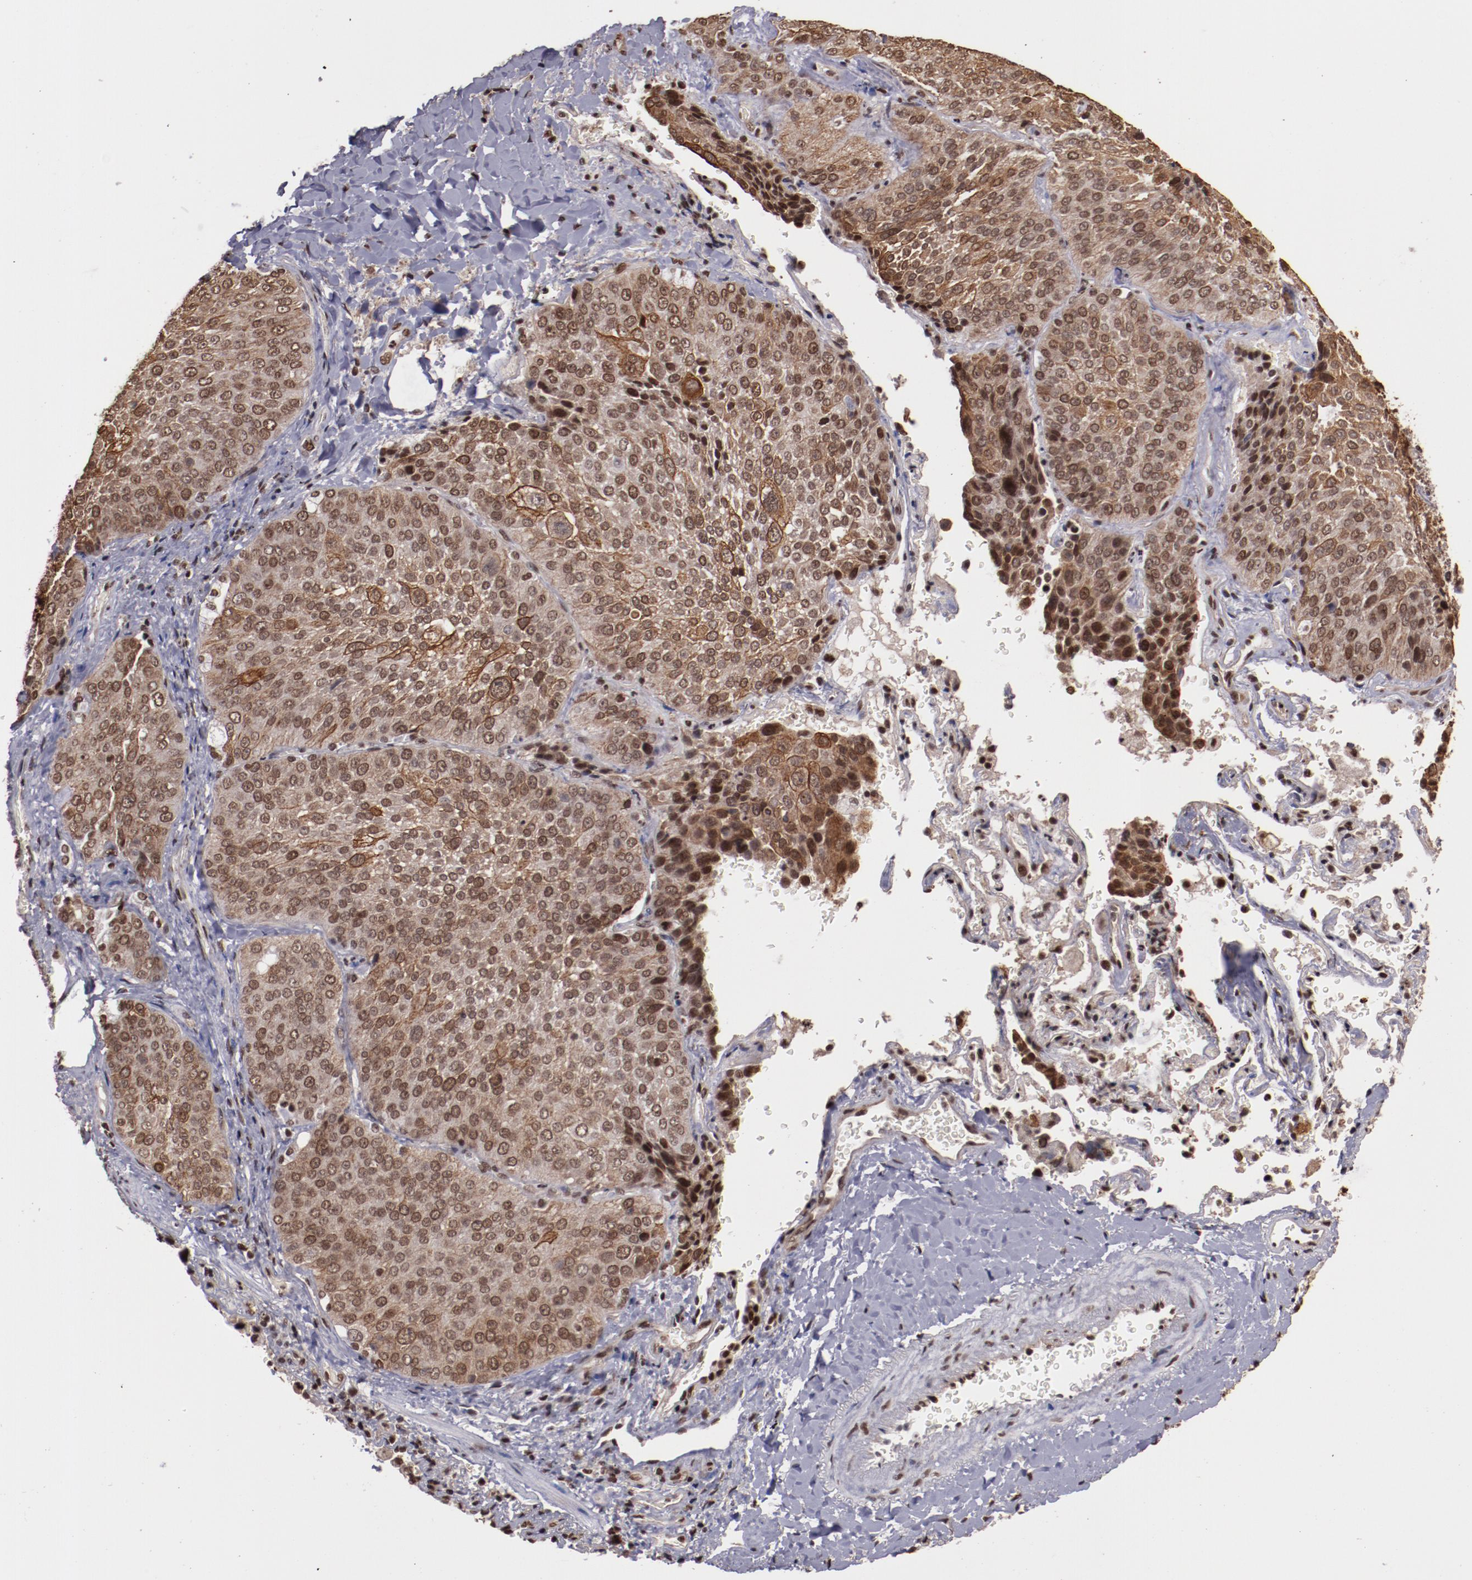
{"staining": {"intensity": "moderate", "quantity": ">75%", "location": "cytoplasmic/membranous,nuclear"}, "tissue": "lung cancer", "cell_type": "Tumor cells", "image_type": "cancer", "snomed": [{"axis": "morphology", "description": "Squamous cell carcinoma, NOS"}, {"axis": "topography", "description": "Lung"}], "caption": "A medium amount of moderate cytoplasmic/membranous and nuclear positivity is identified in approximately >75% of tumor cells in squamous cell carcinoma (lung) tissue.", "gene": "STAG2", "patient": {"sex": "male", "age": 54}}